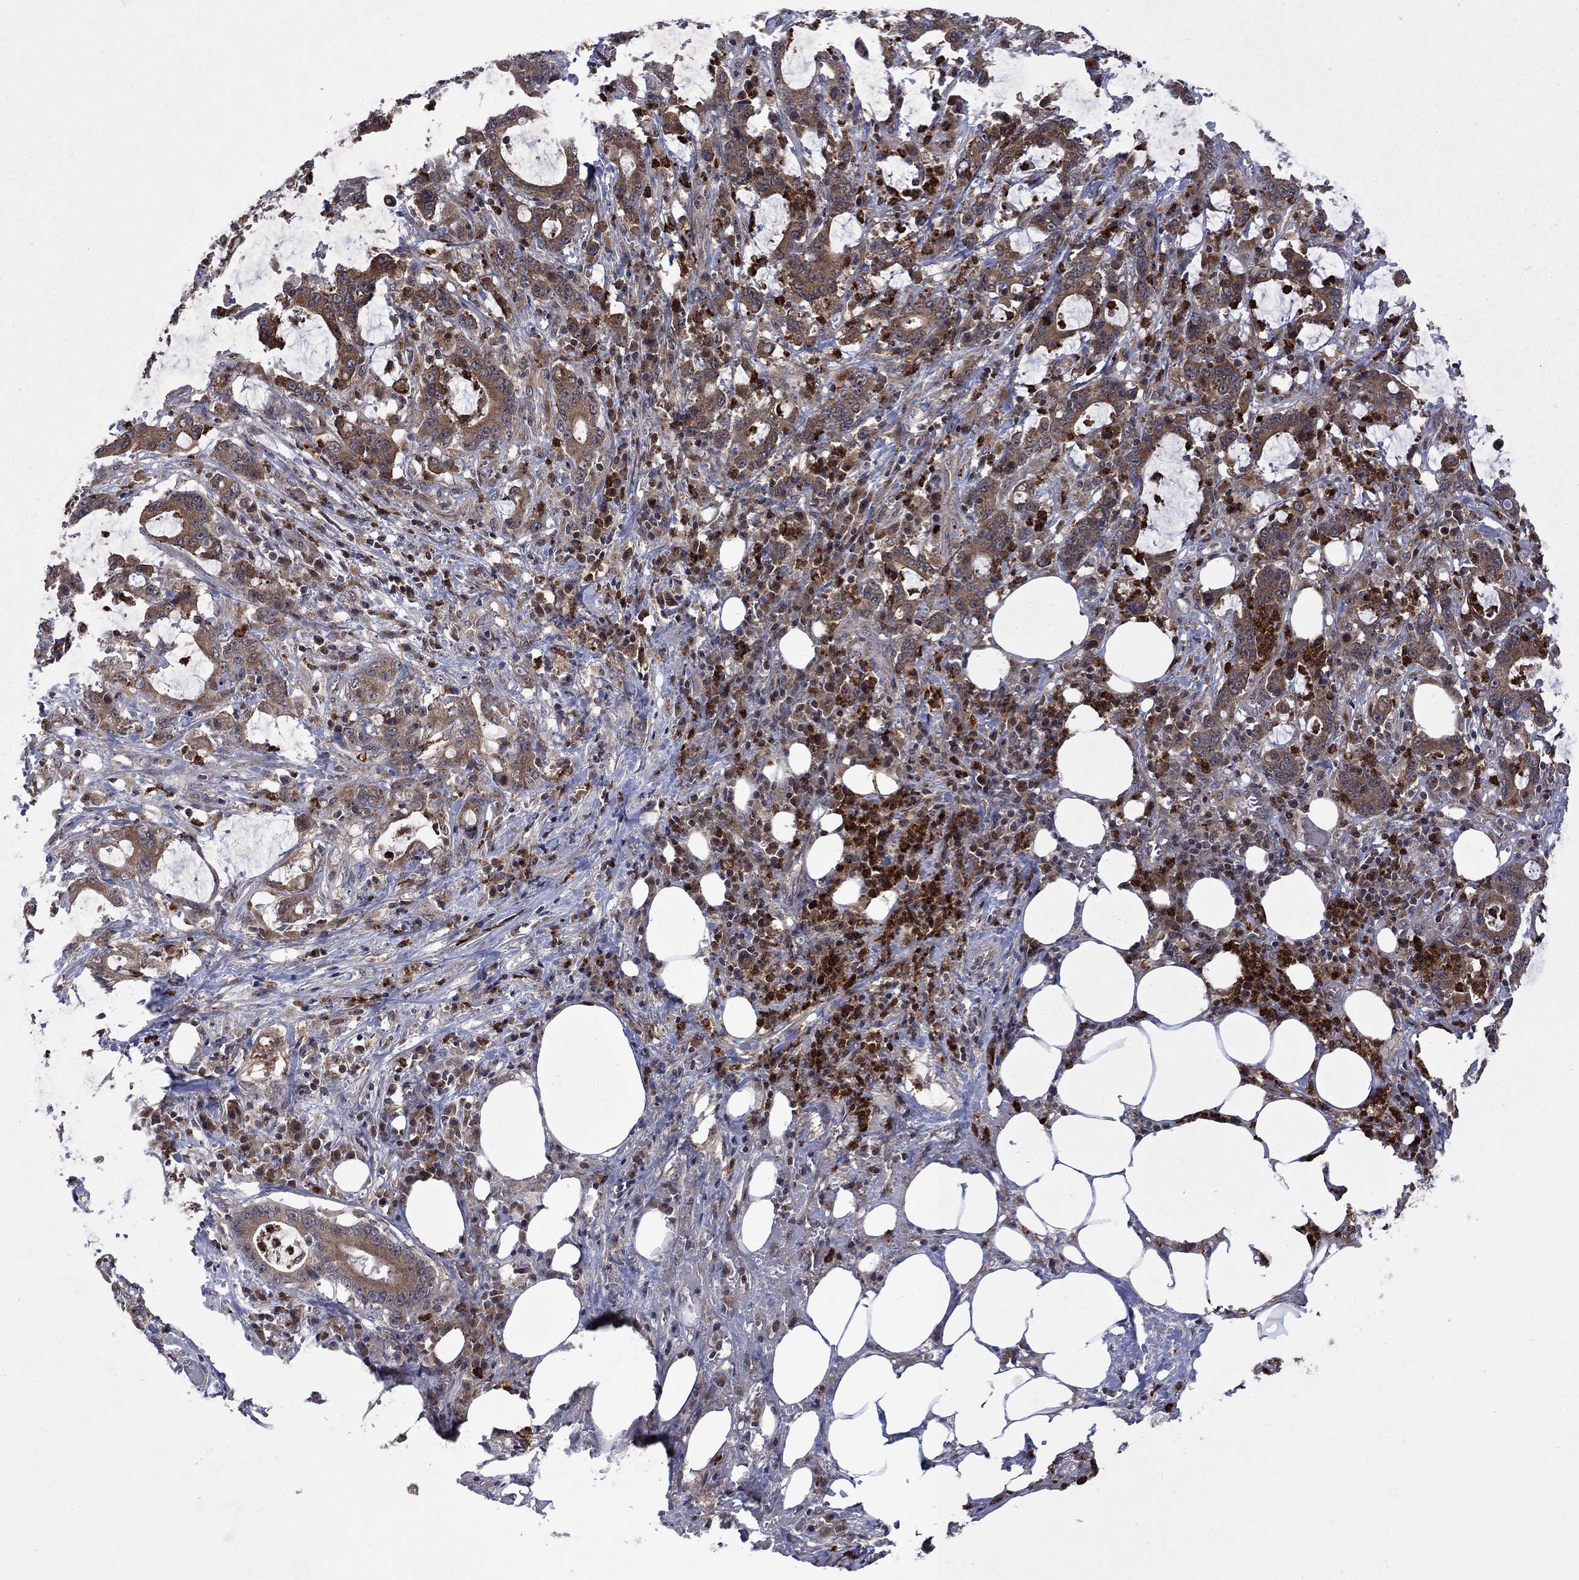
{"staining": {"intensity": "moderate", "quantity": "25%-75%", "location": "cytoplasmic/membranous"}, "tissue": "stomach cancer", "cell_type": "Tumor cells", "image_type": "cancer", "snomed": [{"axis": "morphology", "description": "Adenocarcinoma, NOS"}, {"axis": "topography", "description": "Stomach, upper"}], "caption": "Stomach cancer stained with DAB (3,3'-diaminobenzidine) immunohistochemistry displays medium levels of moderate cytoplasmic/membranous positivity in about 25%-75% of tumor cells.", "gene": "TMEM33", "patient": {"sex": "male", "age": 68}}